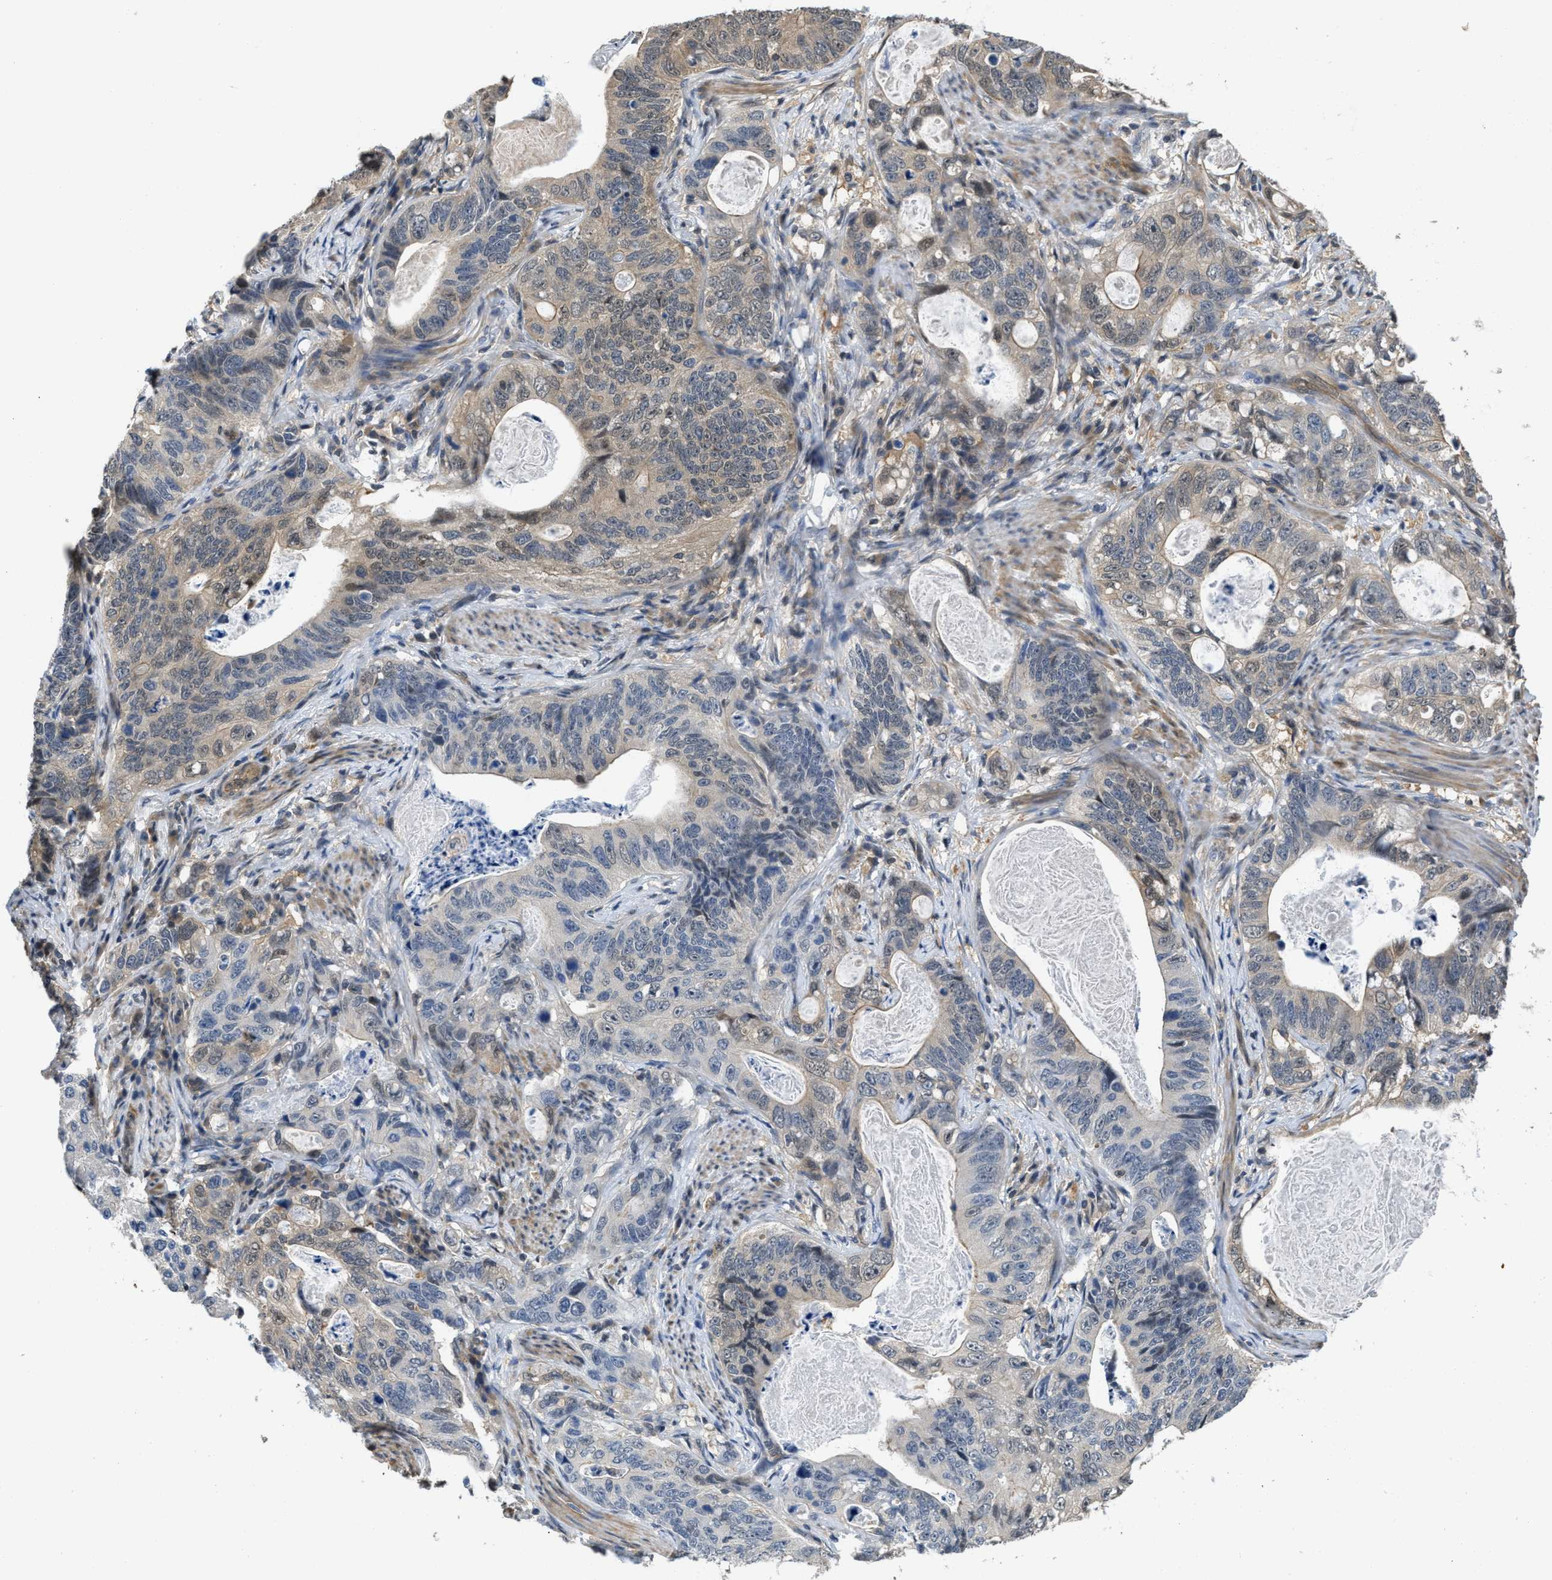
{"staining": {"intensity": "weak", "quantity": "25%-75%", "location": "cytoplasmic/membranous"}, "tissue": "stomach cancer", "cell_type": "Tumor cells", "image_type": "cancer", "snomed": [{"axis": "morphology", "description": "Normal tissue, NOS"}, {"axis": "morphology", "description": "Adenocarcinoma, NOS"}, {"axis": "topography", "description": "Stomach"}], "caption": "Weak cytoplasmic/membranous staining is present in approximately 25%-75% of tumor cells in stomach adenocarcinoma.", "gene": "TES", "patient": {"sex": "female", "age": 89}}